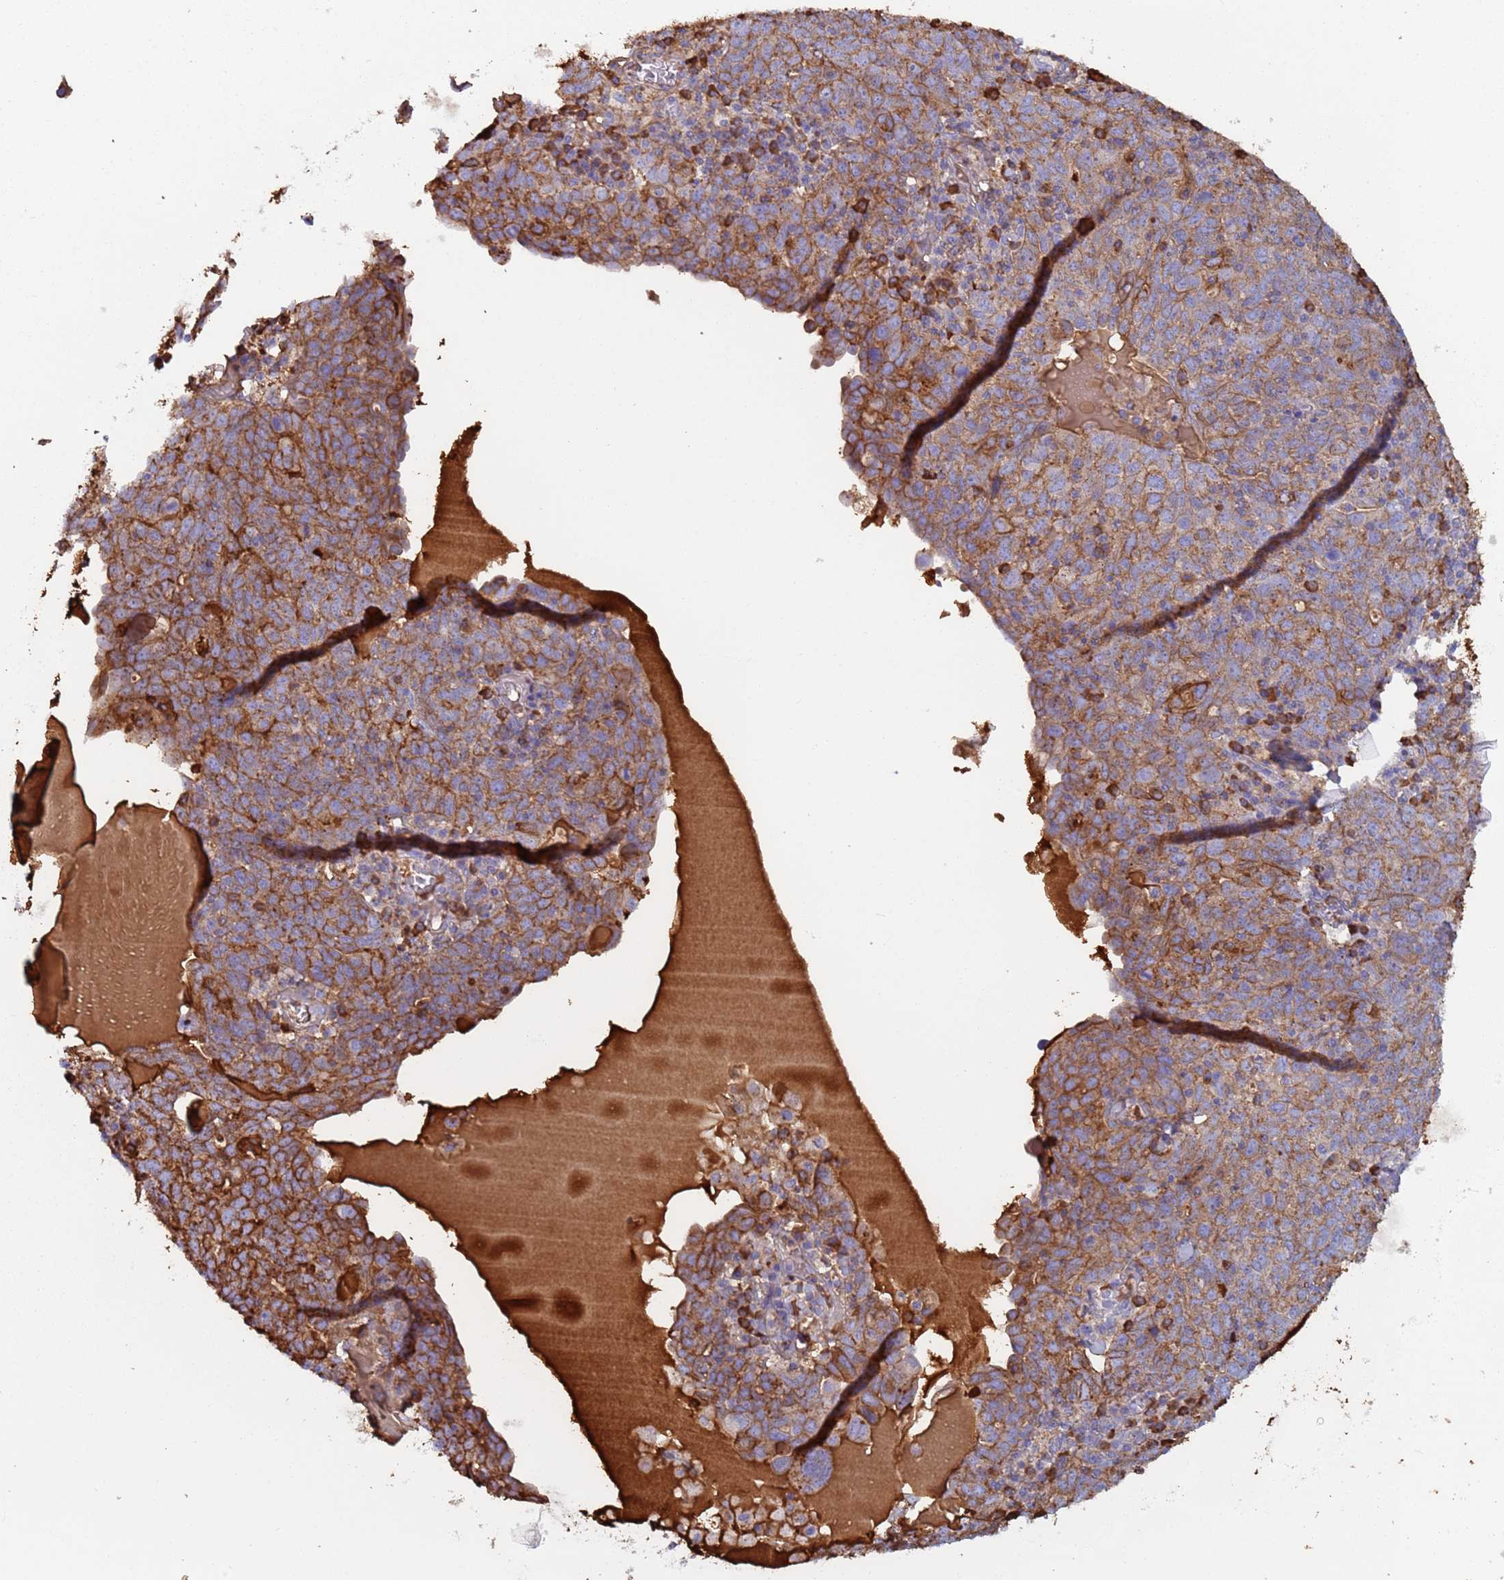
{"staining": {"intensity": "strong", "quantity": ">75%", "location": "cytoplasmic/membranous"}, "tissue": "ovarian cancer", "cell_type": "Tumor cells", "image_type": "cancer", "snomed": [{"axis": "morphology", "description": "Carcinoma, endometroid"}, {"axis": "topography", "description": "Ovary"}], "caption": "Immunohistochemistry of human ovarian endometroid carcinoma shows high levels of strong cytoplasmic/membranous expression in about >75% of tumor cells.", "gene": "CYSLTR2", "patient": {"sex": "female", "age": 62}}